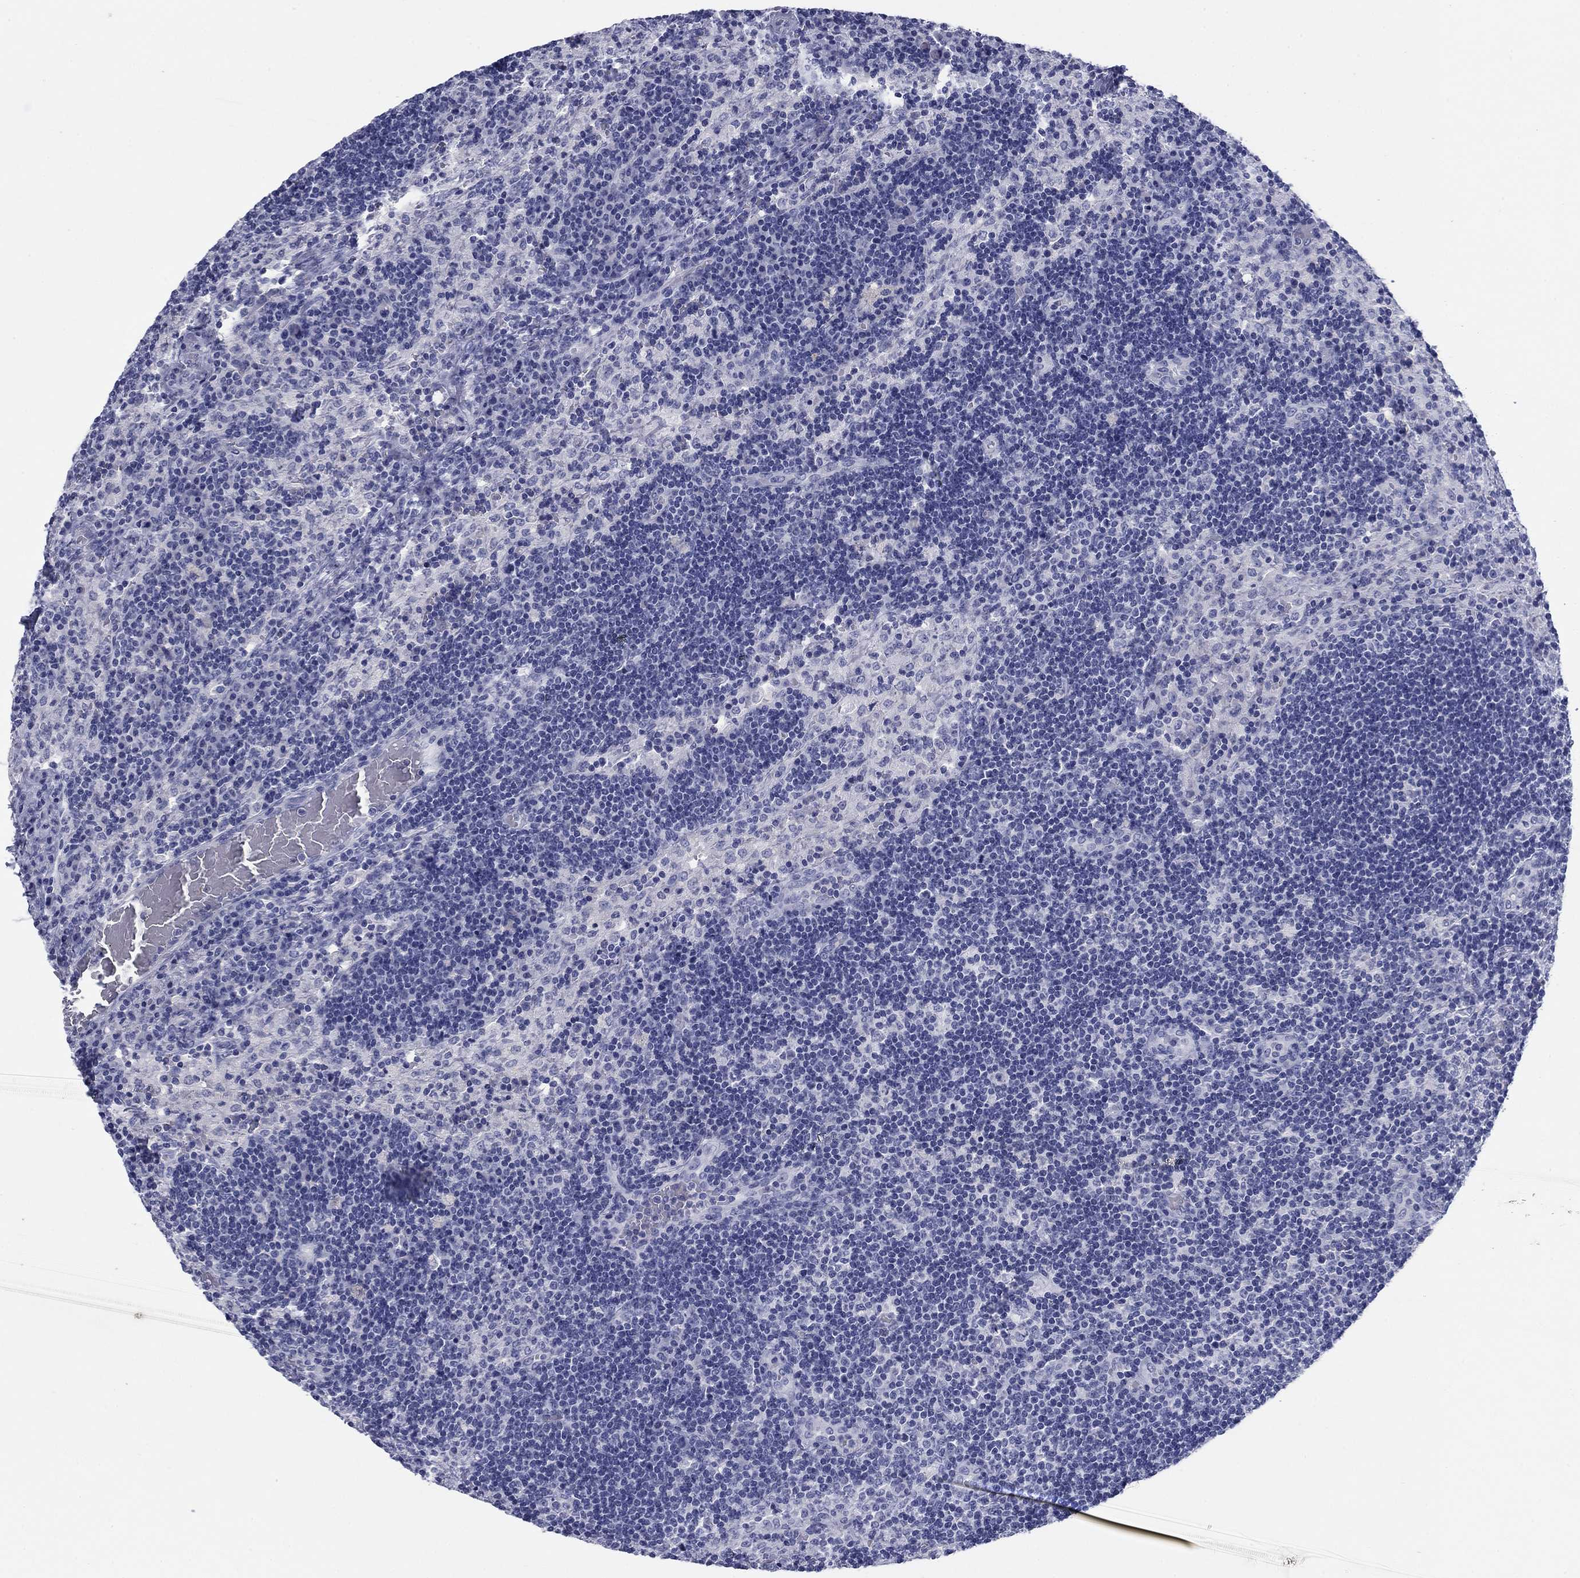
{"staining": {"intensity": "negative", "quantity": "none", "location": "none"}, "tissue": "lymph node", "cell_type": "Germinal center cells", "image_type": "normal", "snomed": [{"axis": "morphology", "description": "Normal tissue, NOS"}, {"axis": "topography", "description": "Lymph node"}], "caption": "A photomicrograph of lymph node stained for a protein shows no brown staining in germinal center cells.", "gene": "KCNH1", "patient": {"sex": "male", "age": 63}}